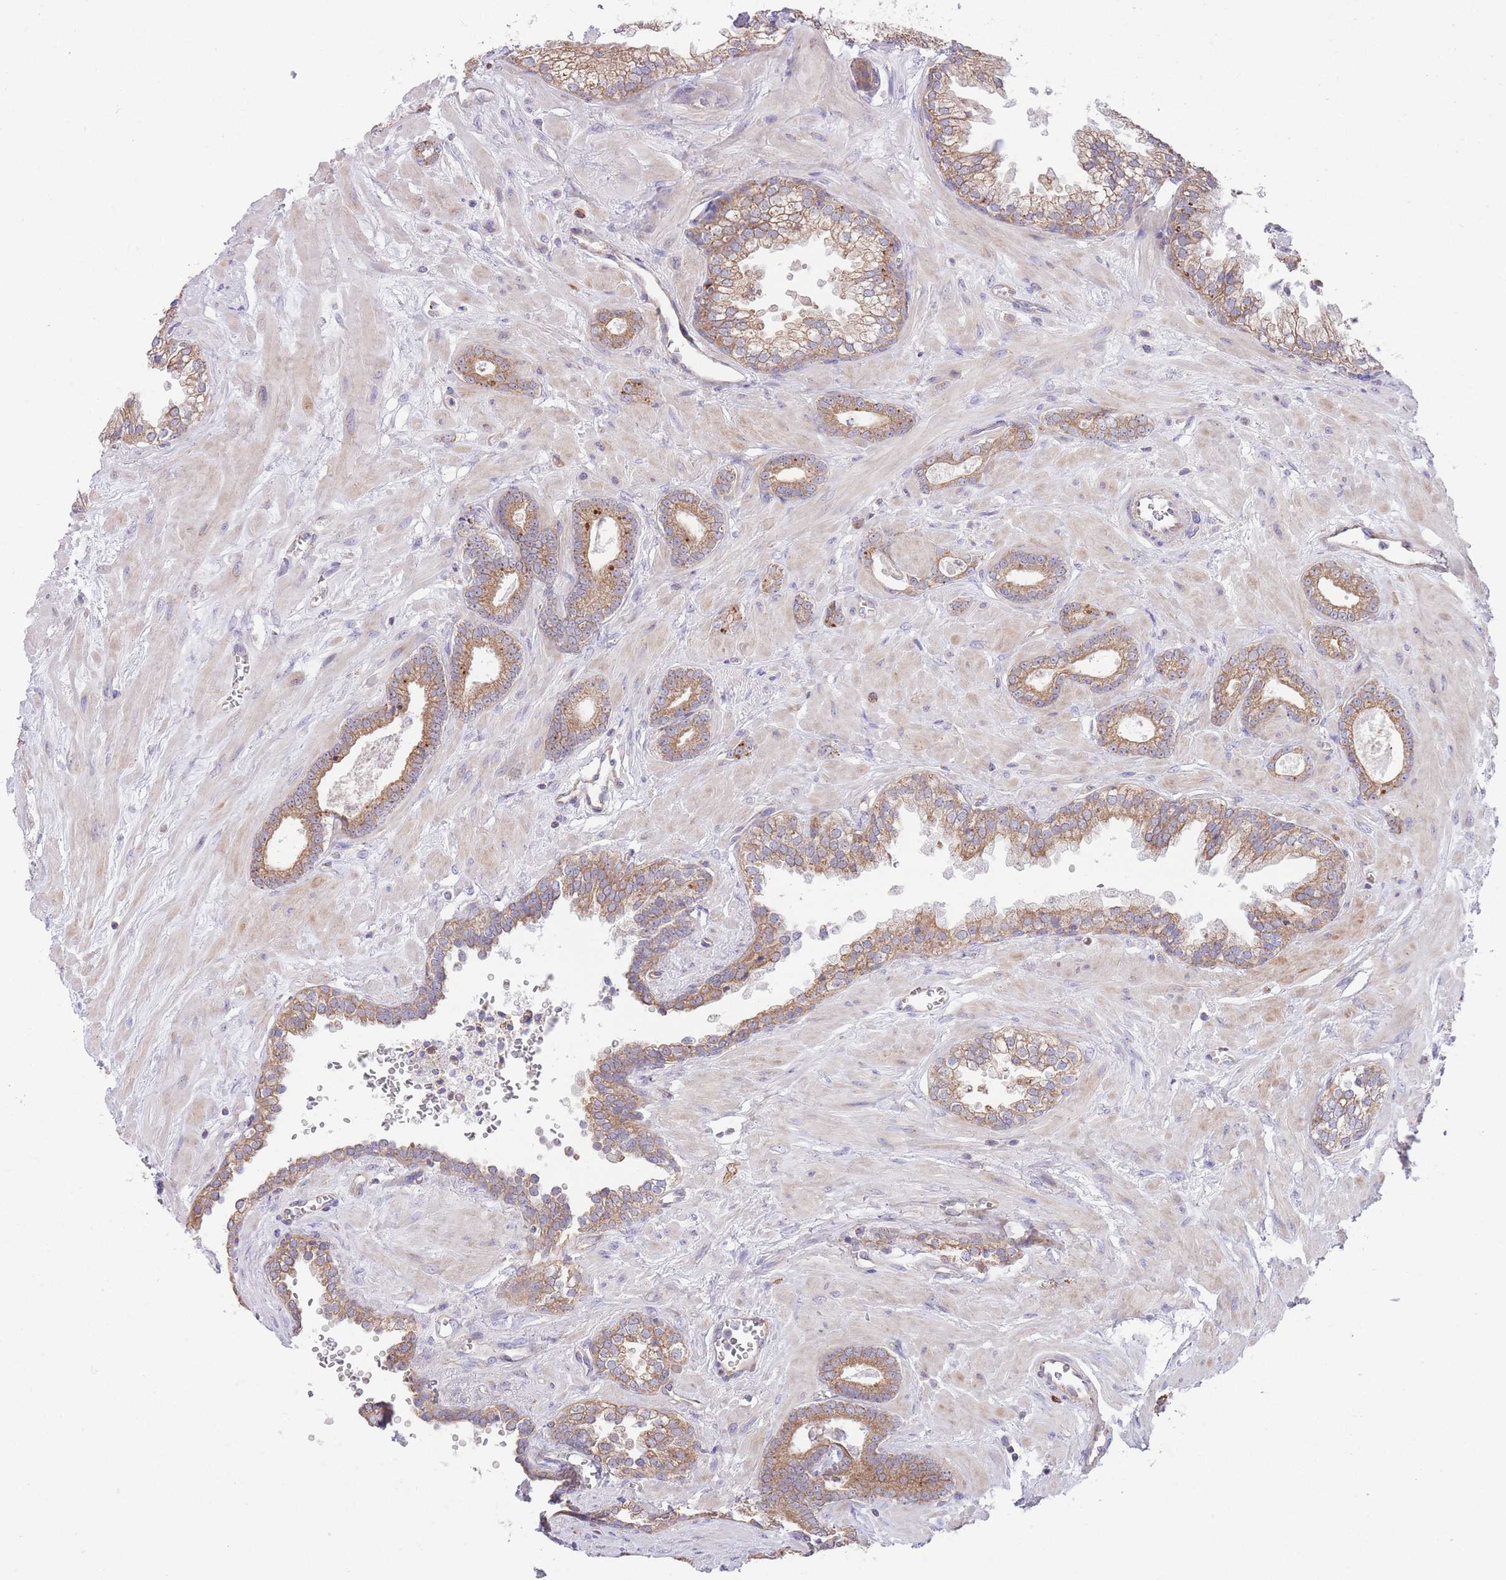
{"staining": {"intensity": "moderate", "quantity": ">75%", "location": "cytoplasmic/membranous"}, "tissue": "prostate cancer", "cell_type": "Tumor cells", "image_type": "cancer", "snomed": [{"axis": "morphology", "description": "Adenocarcinoma, Low grade"}, {"axis": "topography", "description": "Prostate"}], "caption": "Human prostate cancer stained with a brown dye shows moderate cytoplasmic/membranous positive positivity in approximately >75% of tumor cells.", "gene": "BOLA2B", "patient": {"sex": "male", "age": 60}}